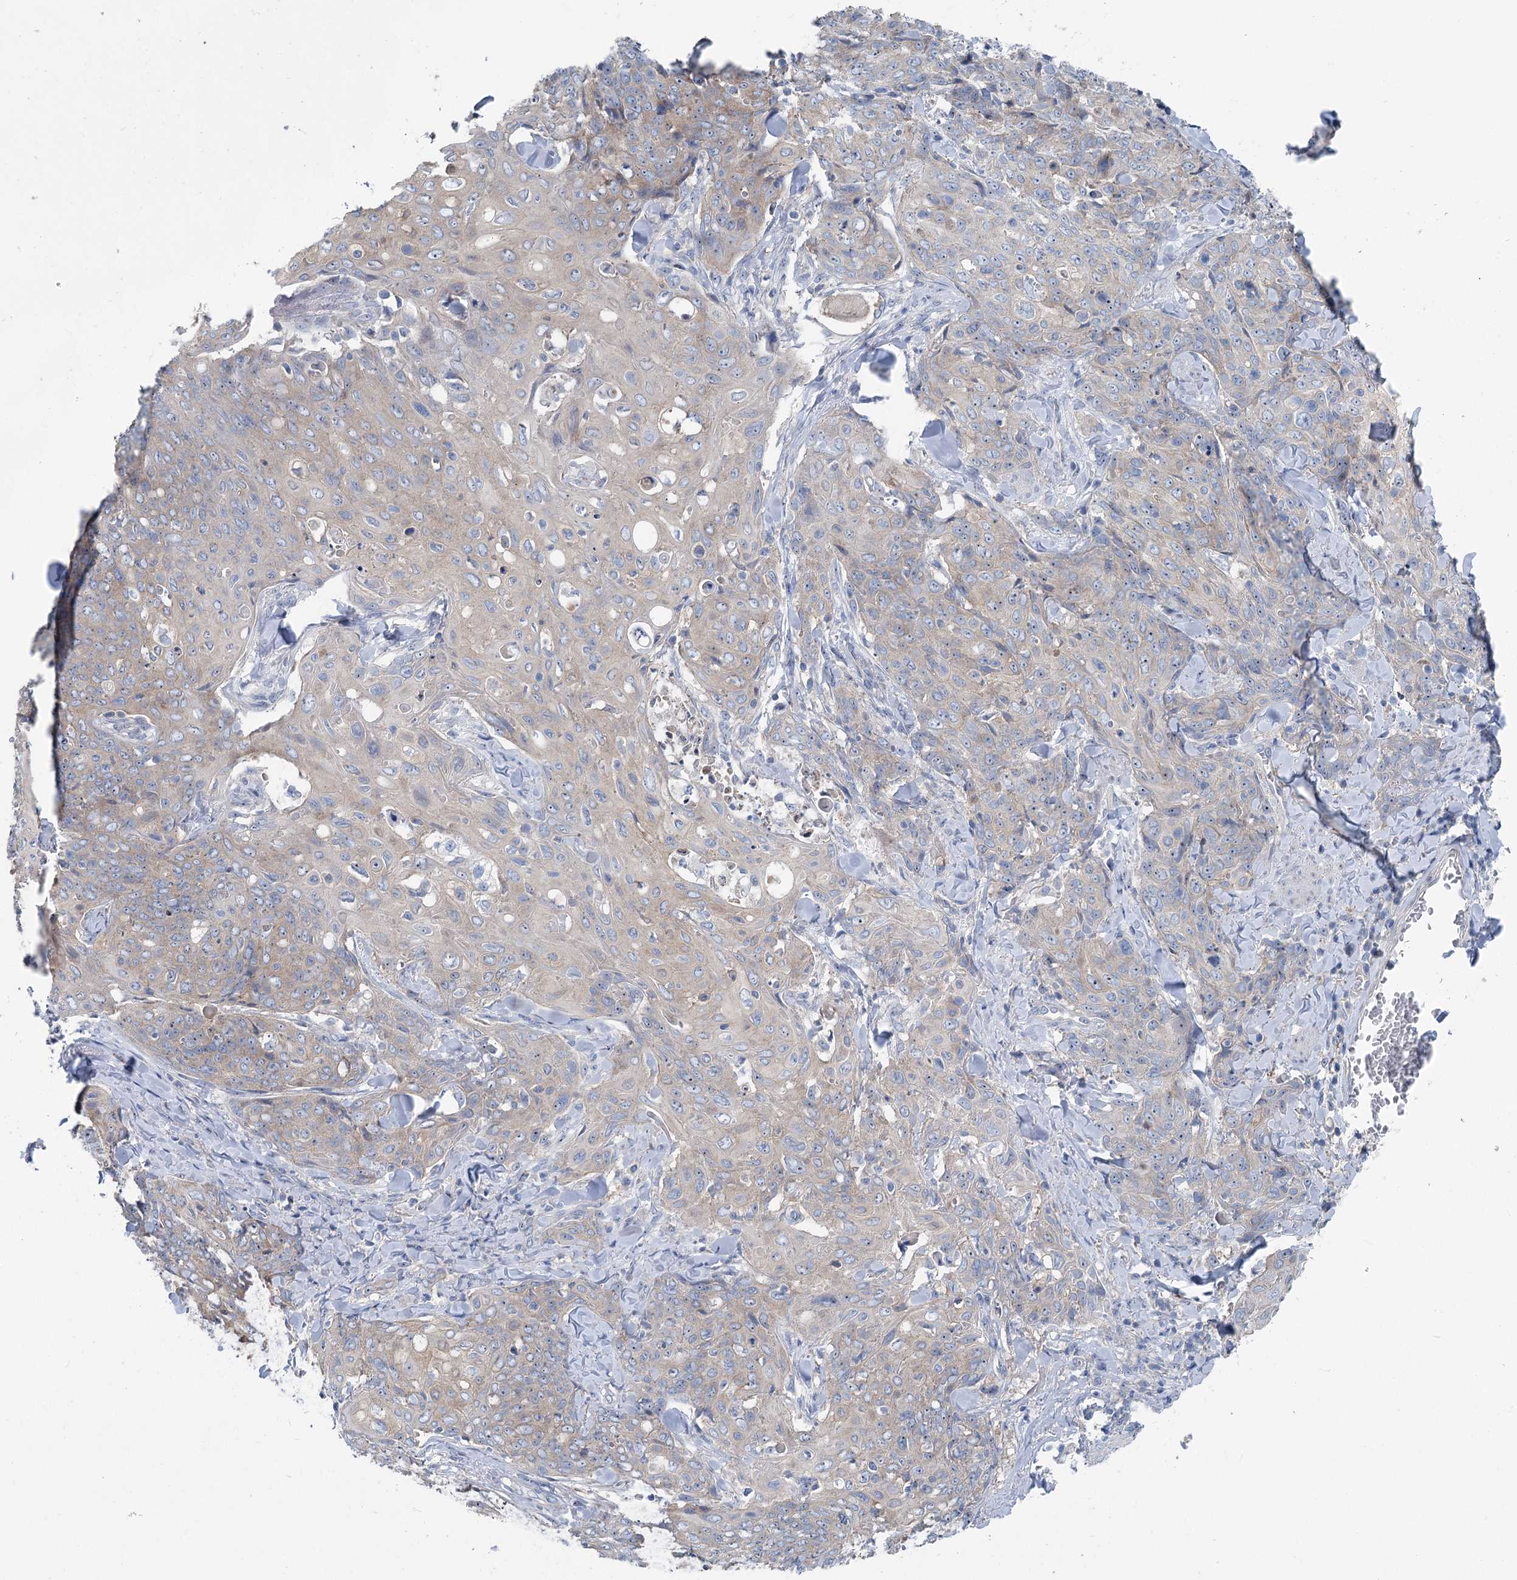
{"staining": {"intensity": "weak", "quantity": "25%-75%", "location": "cytoplasmic/membranous"}, "tissue": "skin cancer", "cell_type": "Tumor cells", "image_type": "cancer", "snomed": [{"axis": "morphology", "description": "Squamous cell carcinoma, NOS"}, {"axis": "topography", "description": "Skin"}, {"axis": "topography", "description": "Vulva"}], "caption": "This is a histology image of IHC staining of skin squamous cell carcinoma, which shows weak expression in the cytoplasmic/membranous of tumor cells.", "gene": "MARK2", "patient": {"sex": "female", "age": 85}}